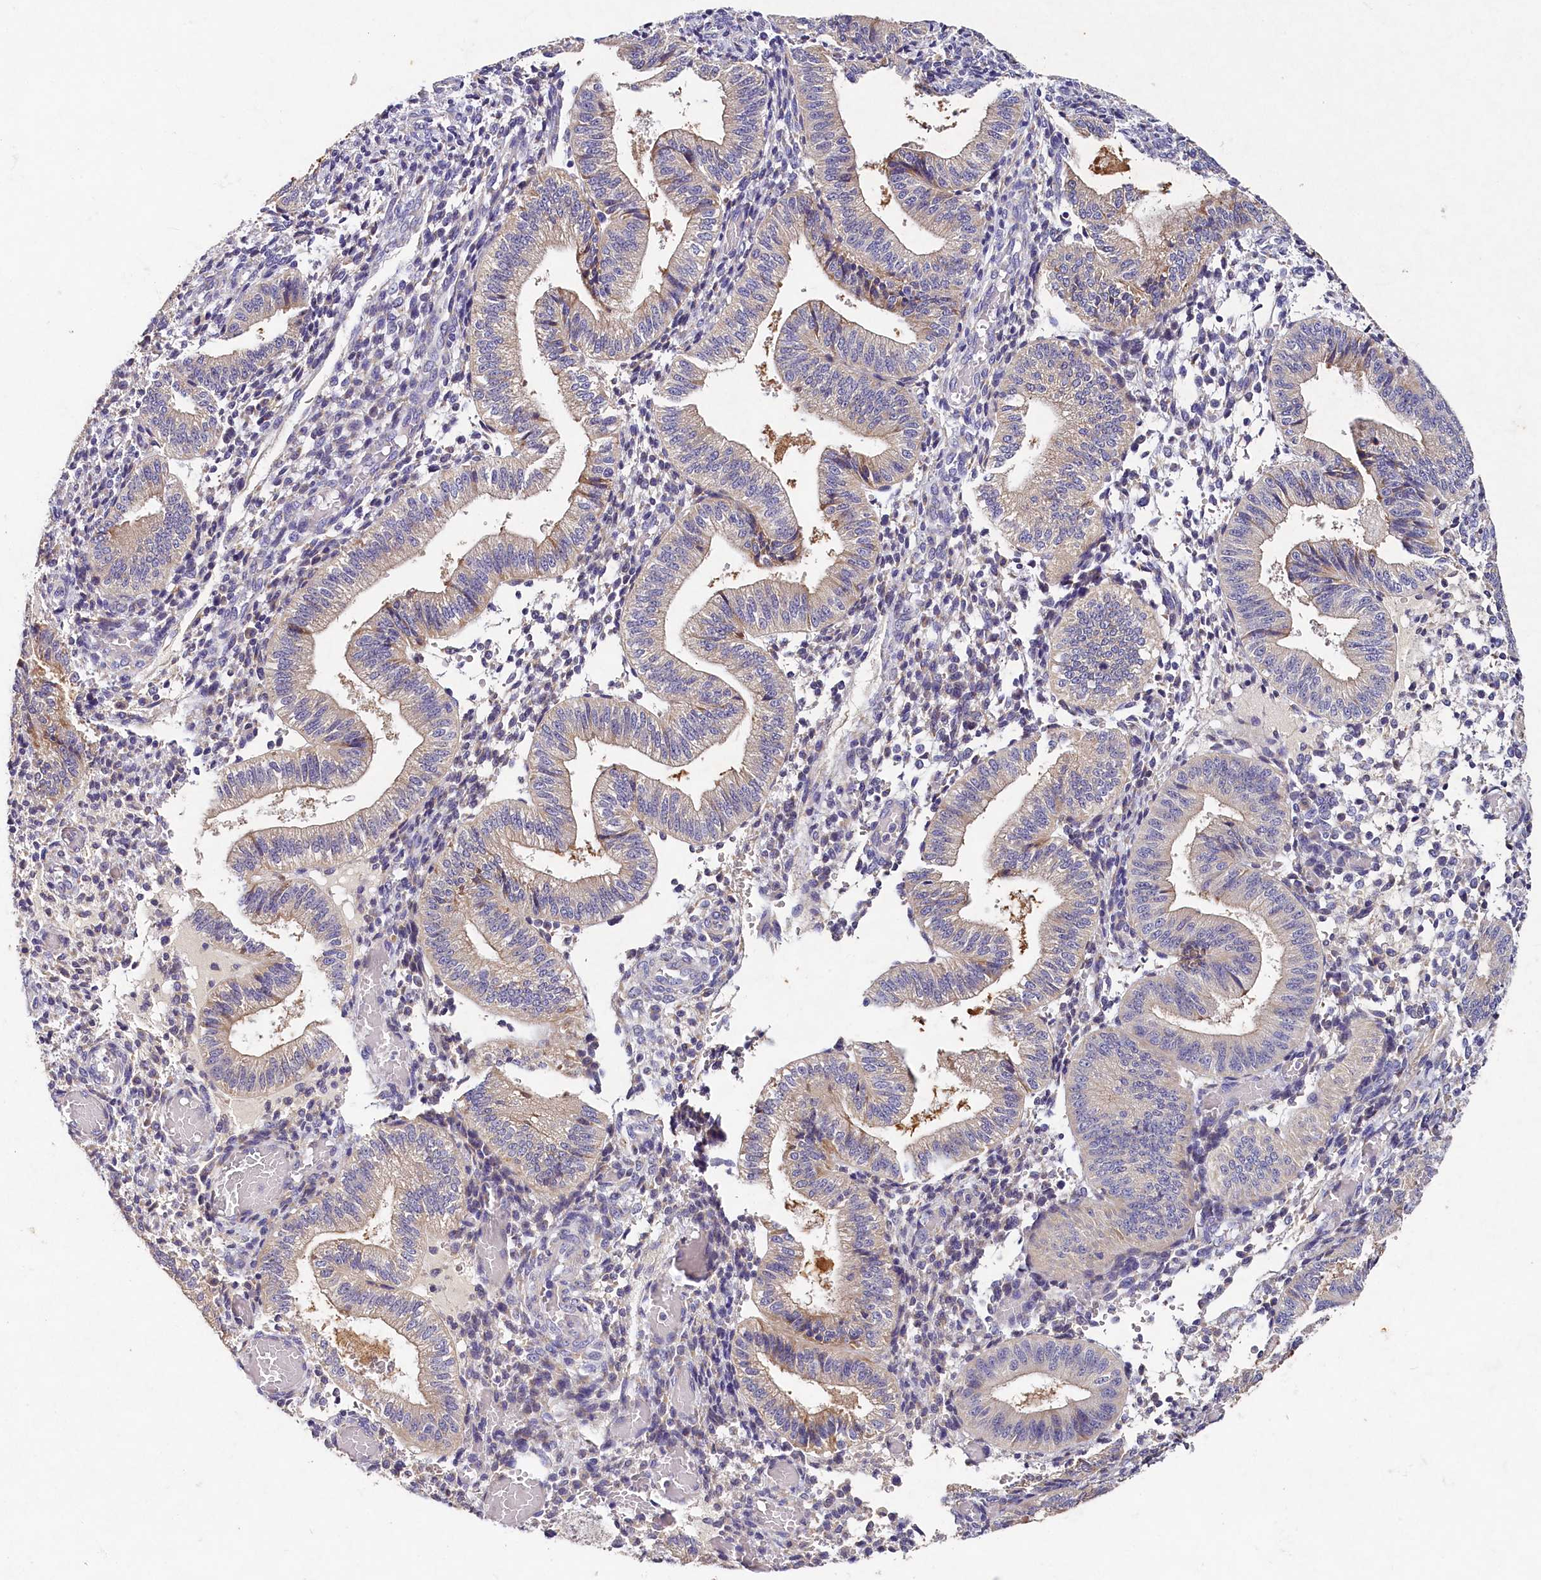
{"staining": {"intensity": "negative", "quantity": "none", "location": "none"}, "tissue": "endometrium", "cell_type": "Cells in endometrial stroma", "image_type": "normal", "snomed": [{"axis": "morphology", "description": "Normal tissue, NOS"}, {"axis": "topography", "description": "Endometrium"}], "caption": "Cells in endometrial stroma are negative for brown protein staining in normal endometrium. Nuclei are stained in blue.", "gene": "ST7L", "patient": {"sex": "female", "age": 34}}